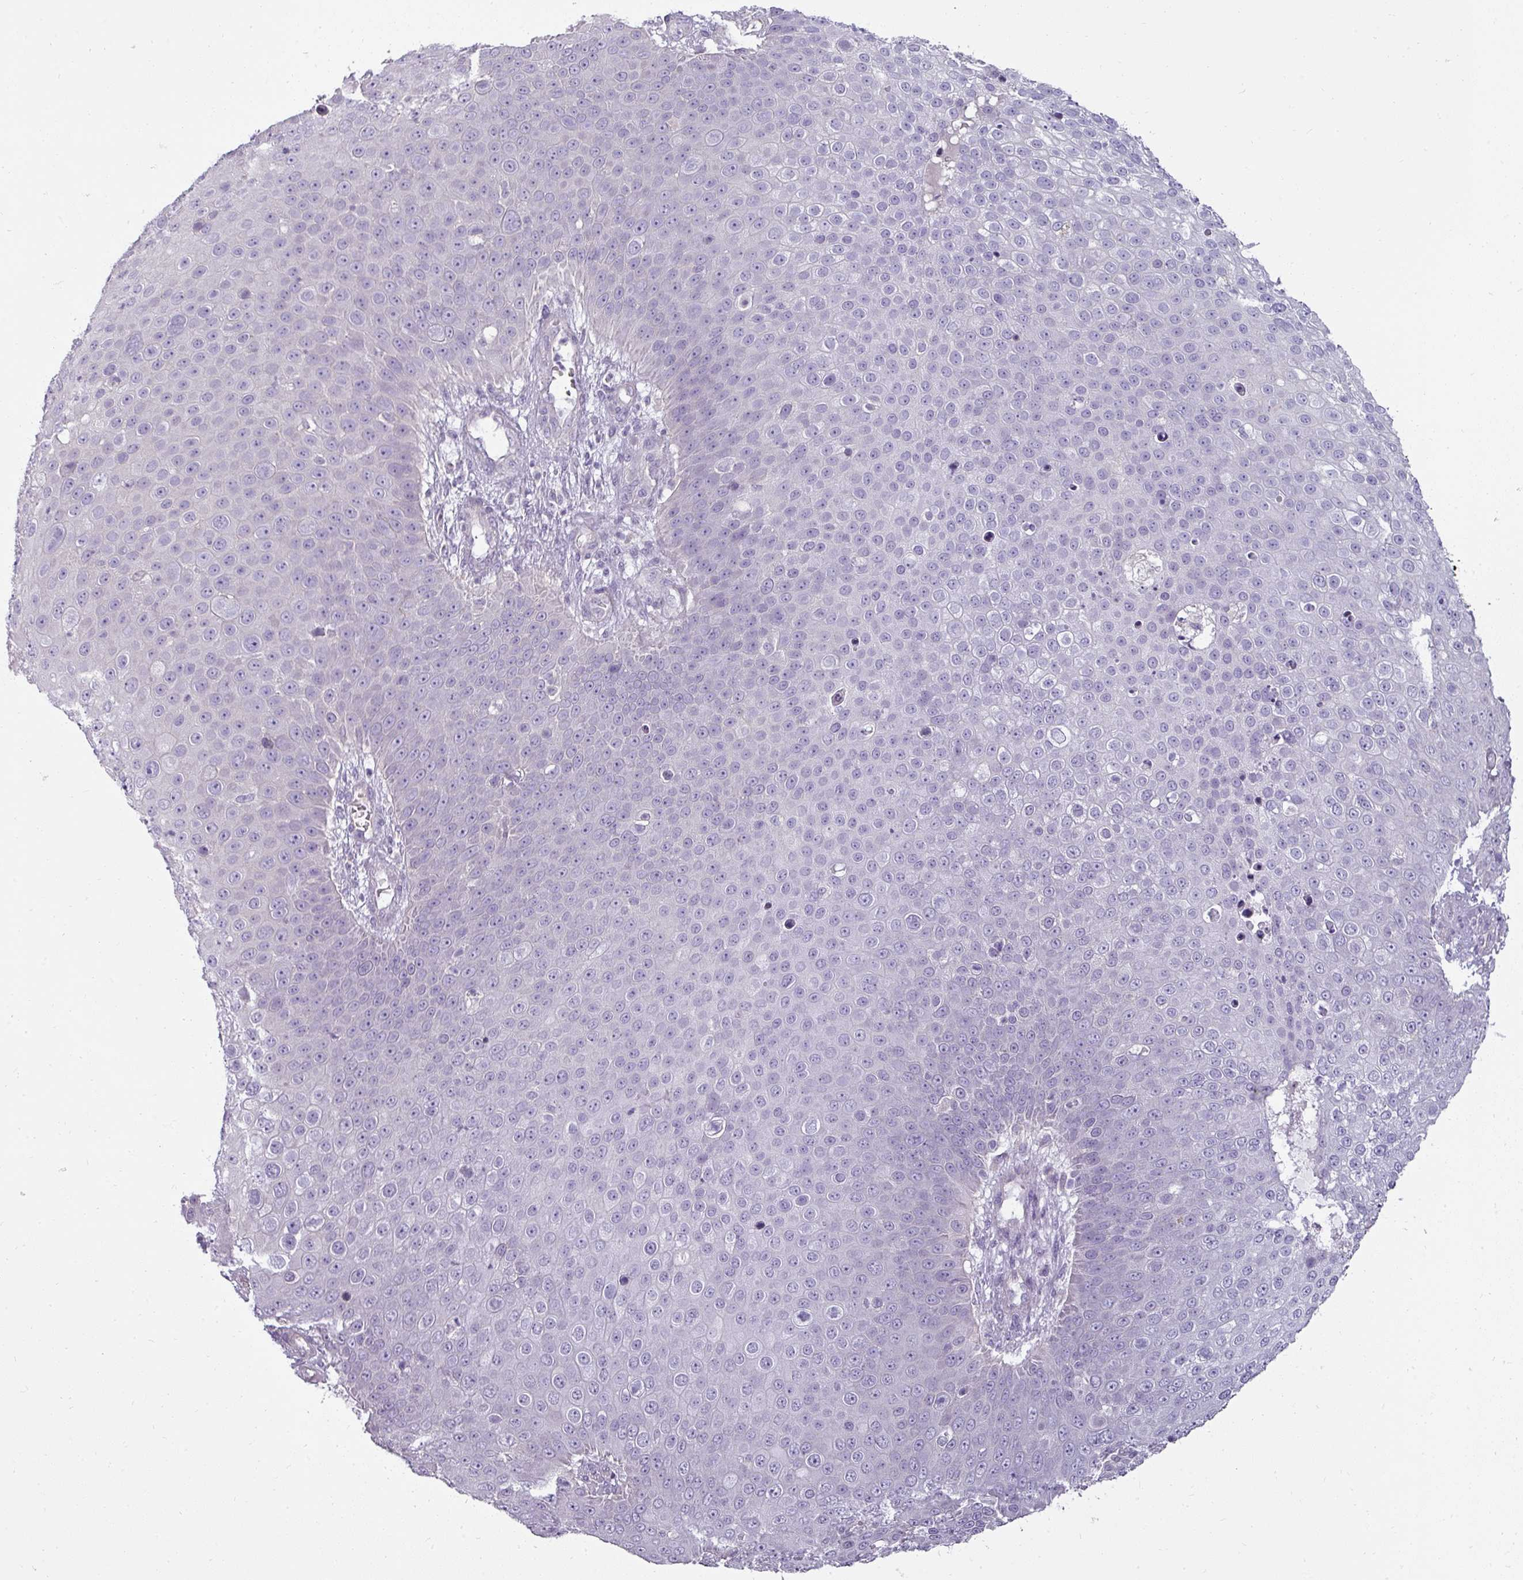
{"staining": {"intensity": "negative", "quantity": "none", "location": "none"}, "tissue": "skin cancer", "cell_type": "Tumor cells", "image_type": "cancer", "snomed": [{"axis": "morphology", "description": "Squamous cell carcinoma, NOS"}, {"axis": "topography", "description": "Skin"}], "caption": "This is an immunohistochemistry (IHC) image of human squamous cell carcinoma (skin). There is no positivity in tumor cells.", "gene": "ASB1", "patient": {"sex": "male", "age": 71}}